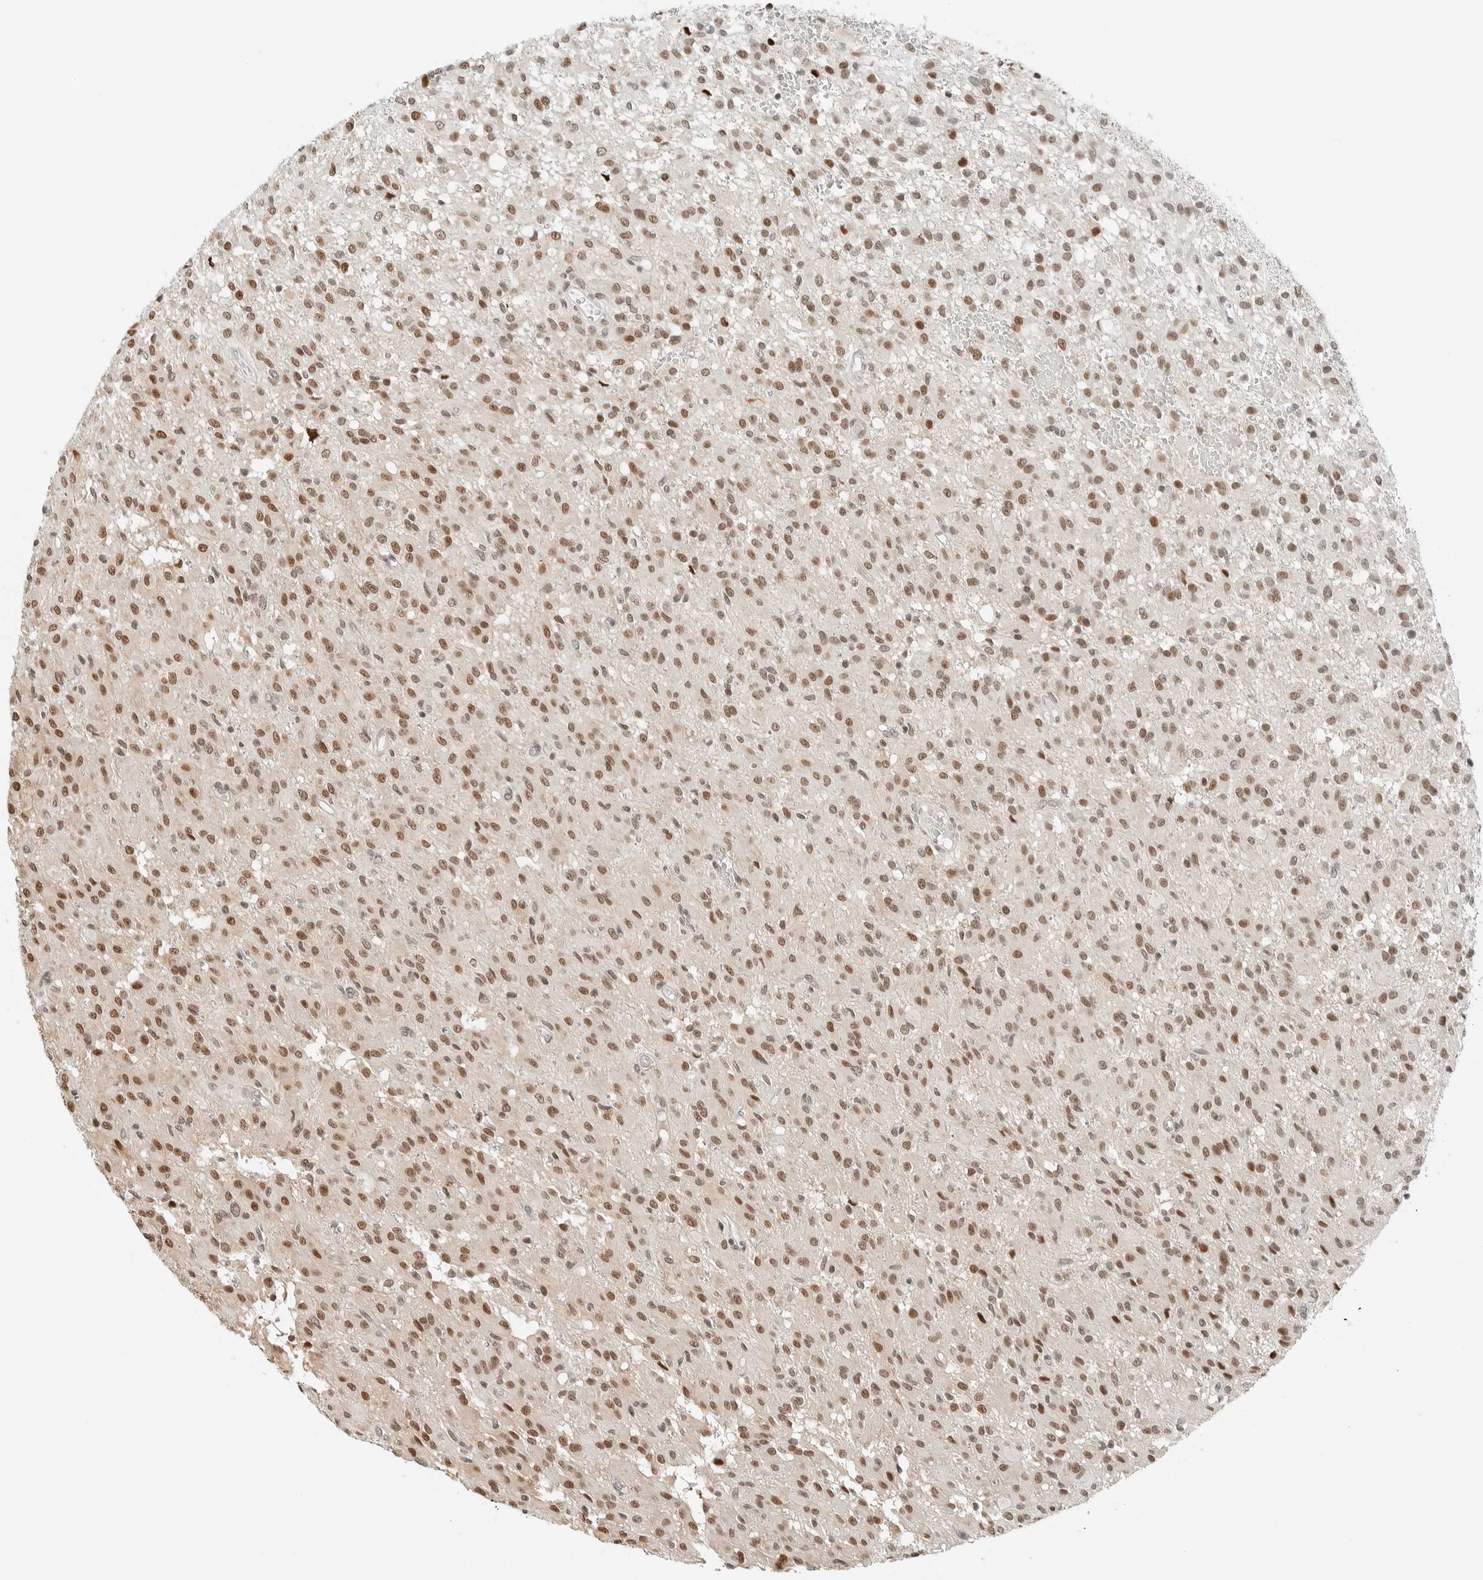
{"staining": {"intensity": "moderate", "quantity": ">75%", "location": "nuclear"}, "tissue": "glioma", "cell_type": "Tumor cells", "image_type": "cancer", "snomed": [{"axis": "morphology", "description": "Glioma, malignant, High grade"}, {"axis": "topography", "description": "Brain"}], "caption": "Malignant high-grade glioma tissue exhibits moderate nuclear positivity in approximately >75% of tumor cells, visualized by immunohistochemistry.", "gene": "CRTC2", "patient": {"sex": "female", "age": 59}}